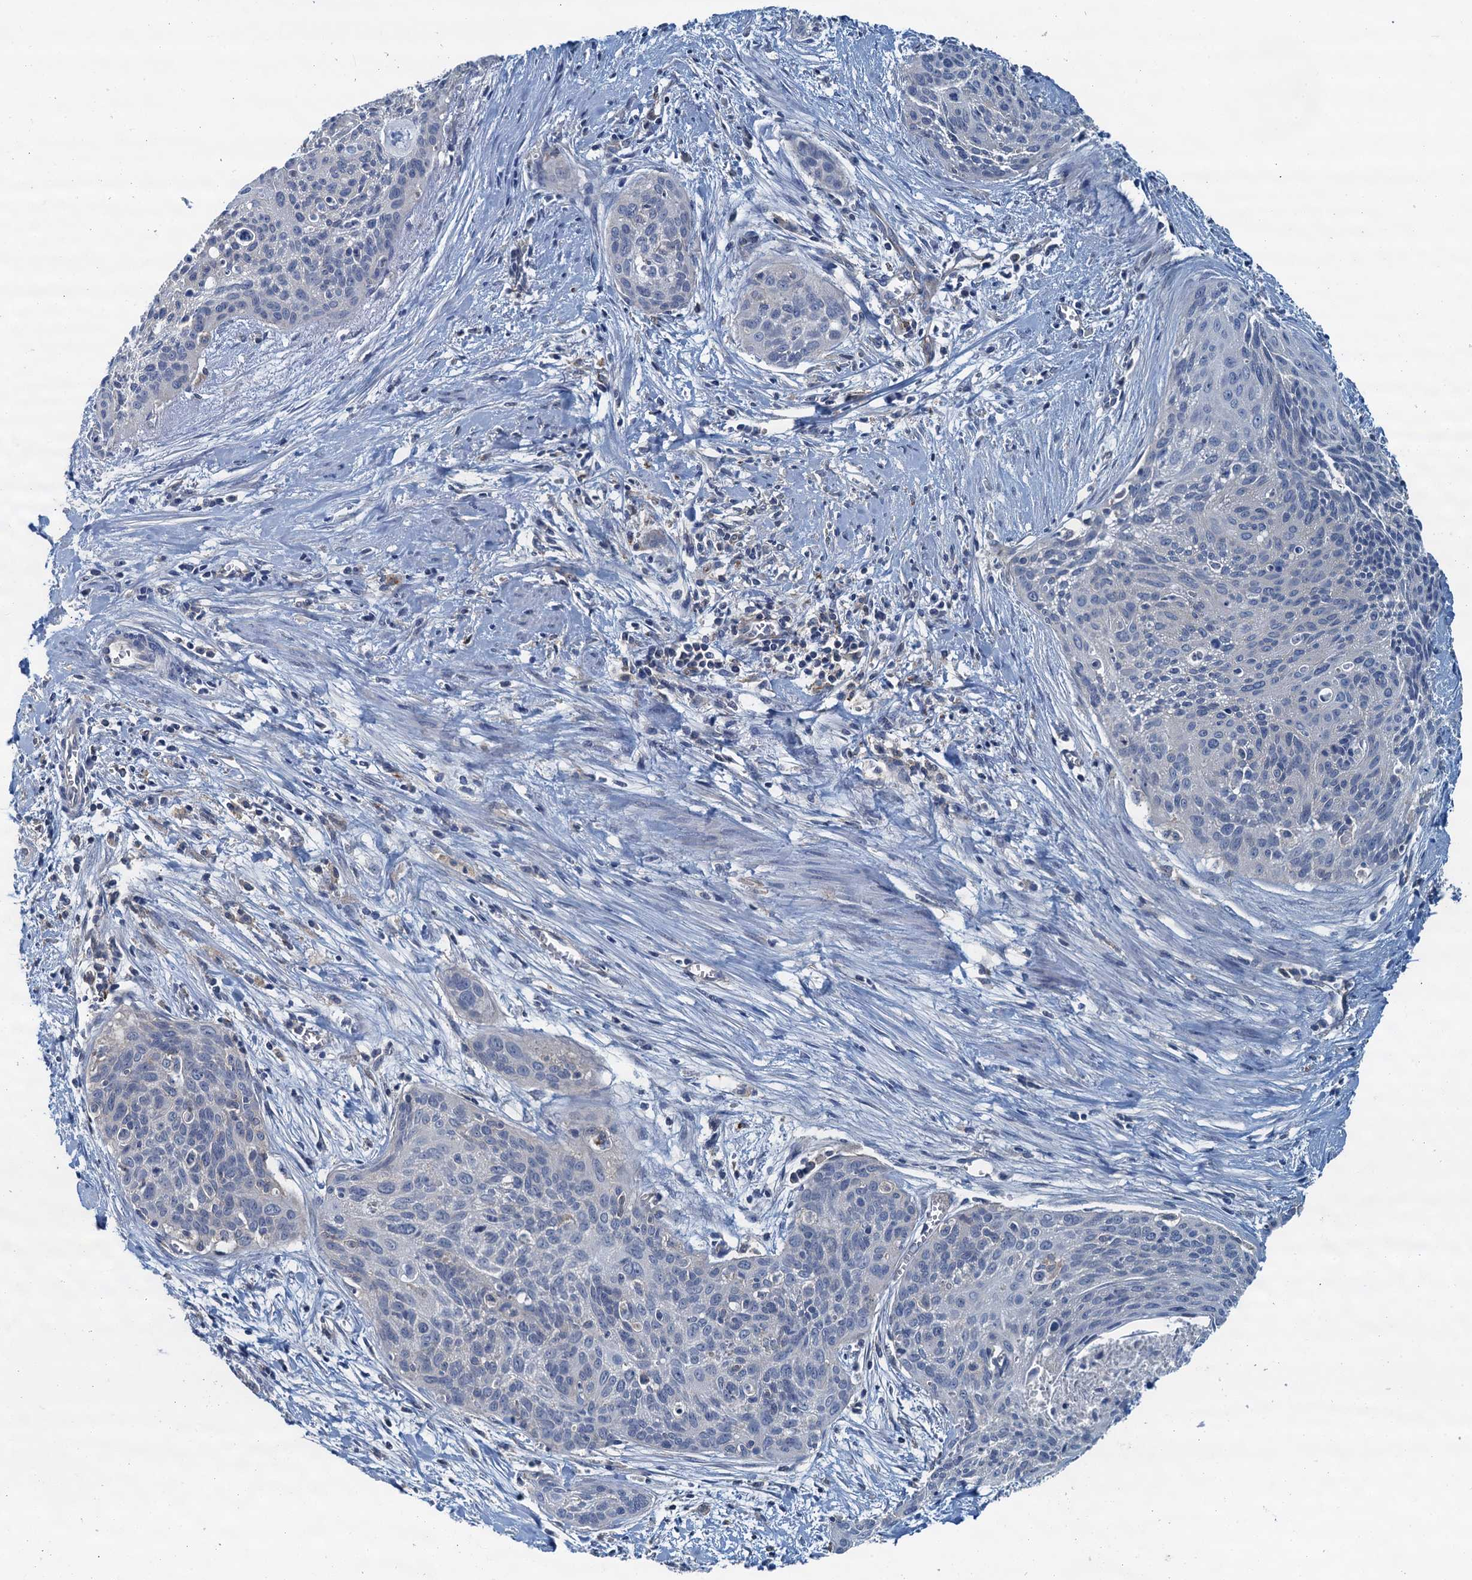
{"staining": {"intensity": "negative", "quantity": "none", "location": "none"}, "tissue": "cervical cancer", "cell_type": "Tumor cells", "image_type": "cancer", "snomed": [{"axis": "morphology", "description": "Squamous cell carcinoma, NOS"}, {"axis": "topography", "description": "Cervix"}], "caption": "The image exhibits no significant staining in tumor cells of cervical cancer.", "gene": "THAP10", "patient": {"sex": "female", "age": 55}}